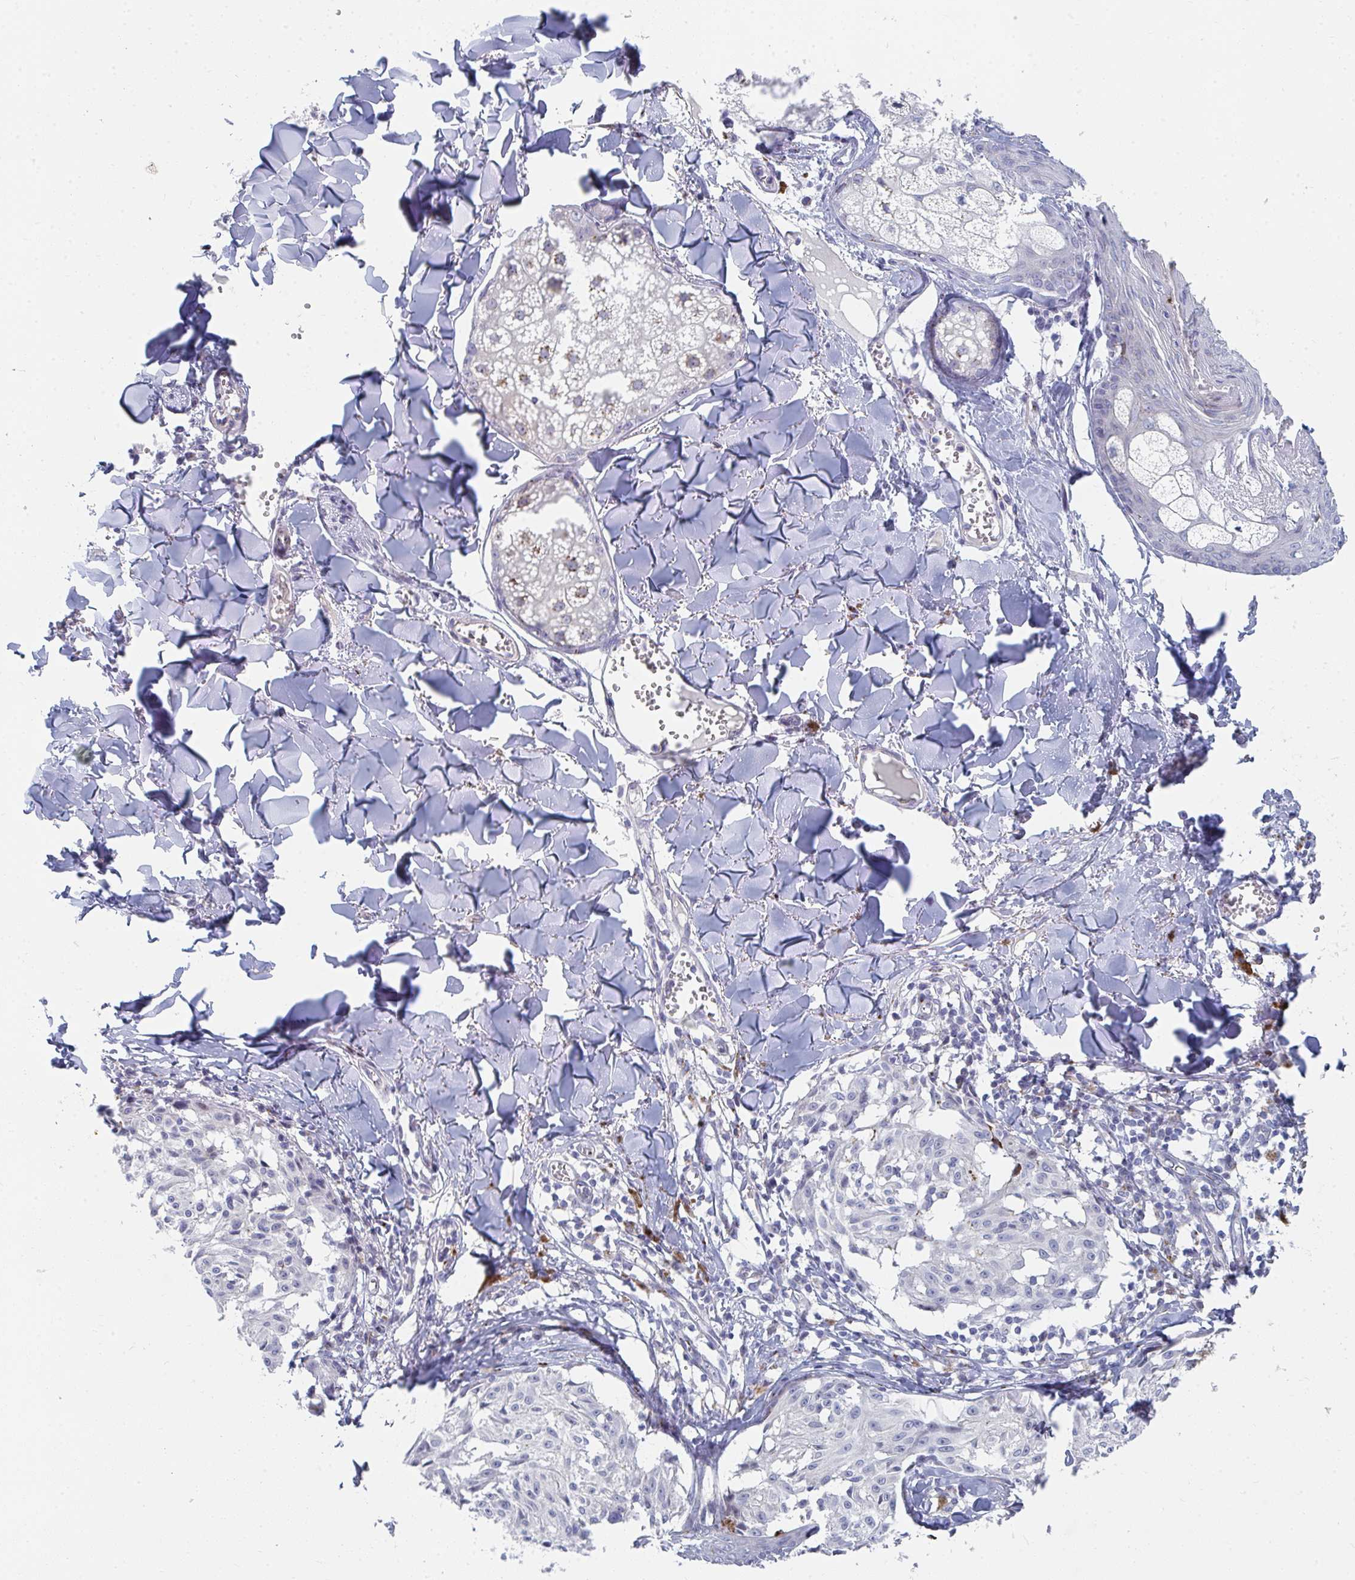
{"staining": {"intensity": "moderate", "quantity": "<25%", "location": "cytoplasmic/membranous"}, "tissue": "melanoma", "cell_type": "Tumor cells", "image_type": "cancer", "snomed": [{"axis": "morphology", "description": "Malignant melanoma, NOS"}, {"axis": "topography", "description": "Skin"}], "caption": "Moderate cytoplasmic/membranous staining is present in approximately <25% of tumor cells in melanoma. The protein of interest is shown in brown color, while the nuclei are stained blue.", "gene": "PSMG1", "patient": {"sex": "female", "age": 43}}